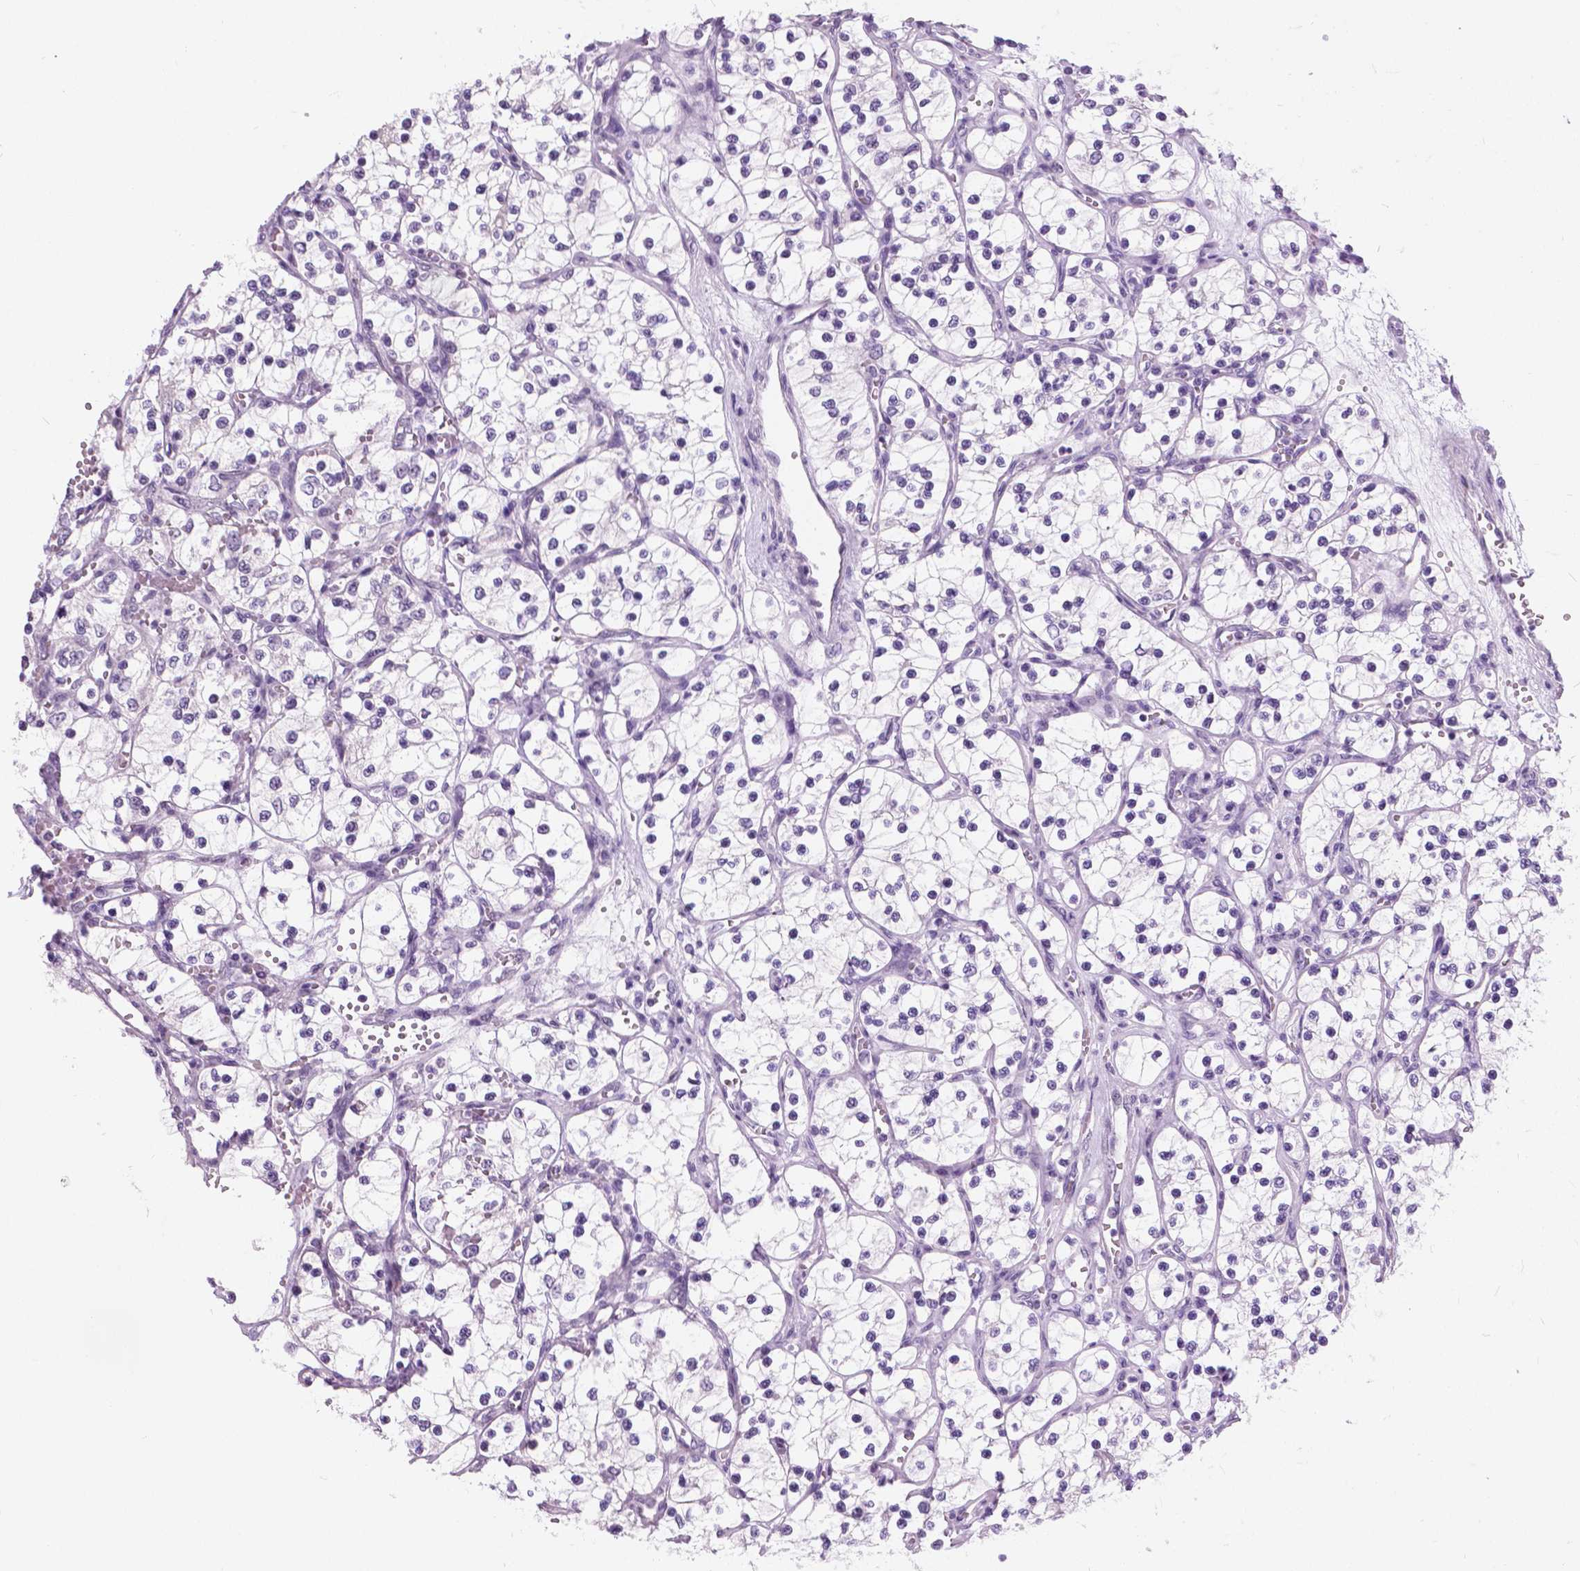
{"staining": {"intensity": "negative", "quantity": "none", "location": "none"}, "tissue": "renal cancer", "cell_type": "Tumor cells", "image_type": "cancer", "snomed": [{"axis": "morphology", "description": "Adenocarcinoma, NOS"}, {"axis": "topography", "description": "Kidney"}], "caption": "The micrograph exhibits no significant positivity in tumor cells of adenocarcinoma (renal).", "gene": "MYOM1", "patient": {"sex": "female", "age": 69}}